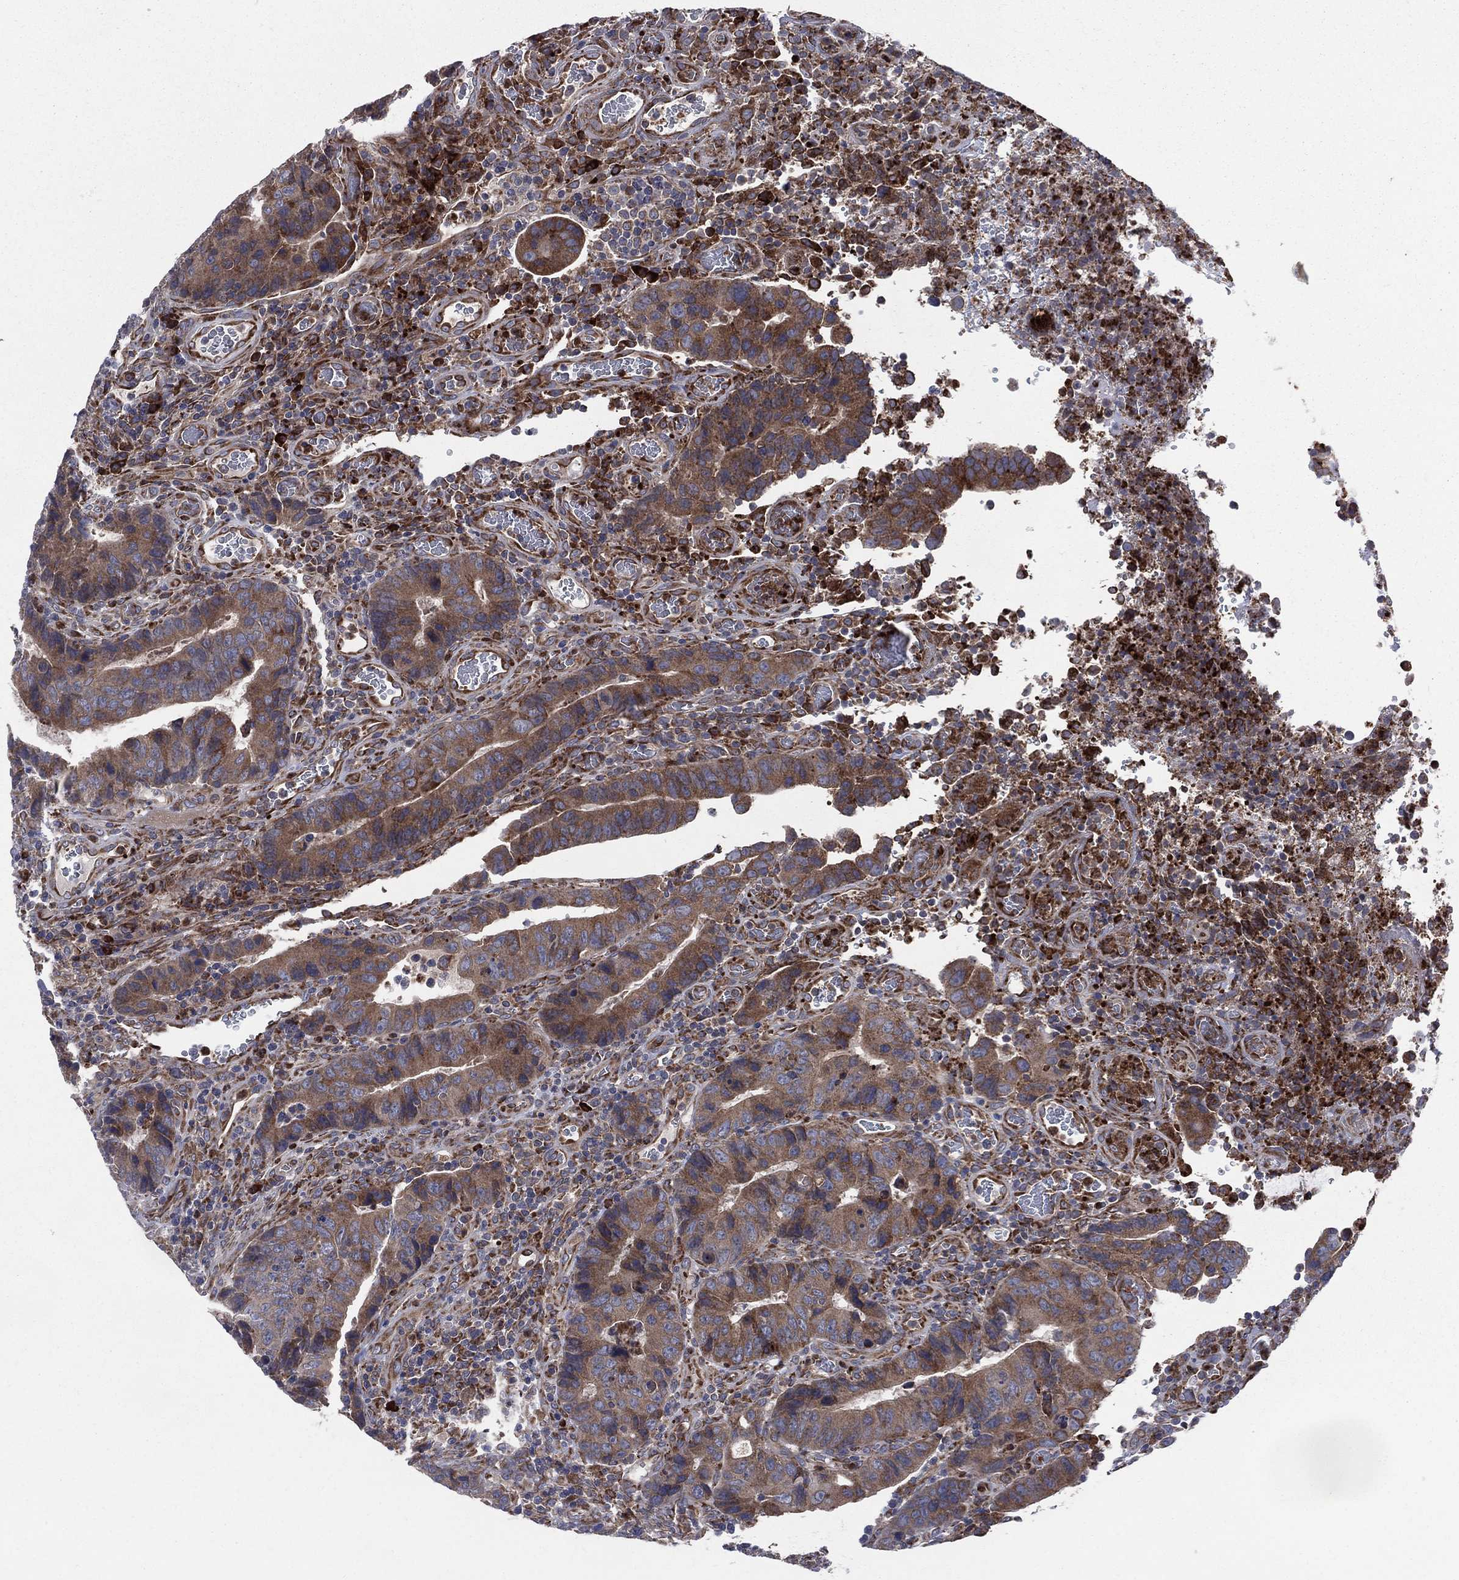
{"staining": {"intensity": "moderate", "quantity": ">75%", "location": "cytoplasmic/membranous"}, "tissue": "colorectal cancer", "cell_type": "Tumor cells", "image_type": "cancer", "snomed": [{"axis": "morphology", "description": "Adenocarcinoma, NOS"}, {"axis": "topography", "description": "Colon"}], "caption": "Colorectal cancer (adenocarcinoma) stained with a brown dye demonstrates moderate cytoplasmic/membranous positive positivity in approximately >75% of tumor cells.", "gene": "CCDC159", "patient": {"sex": "female", "age": 56}}